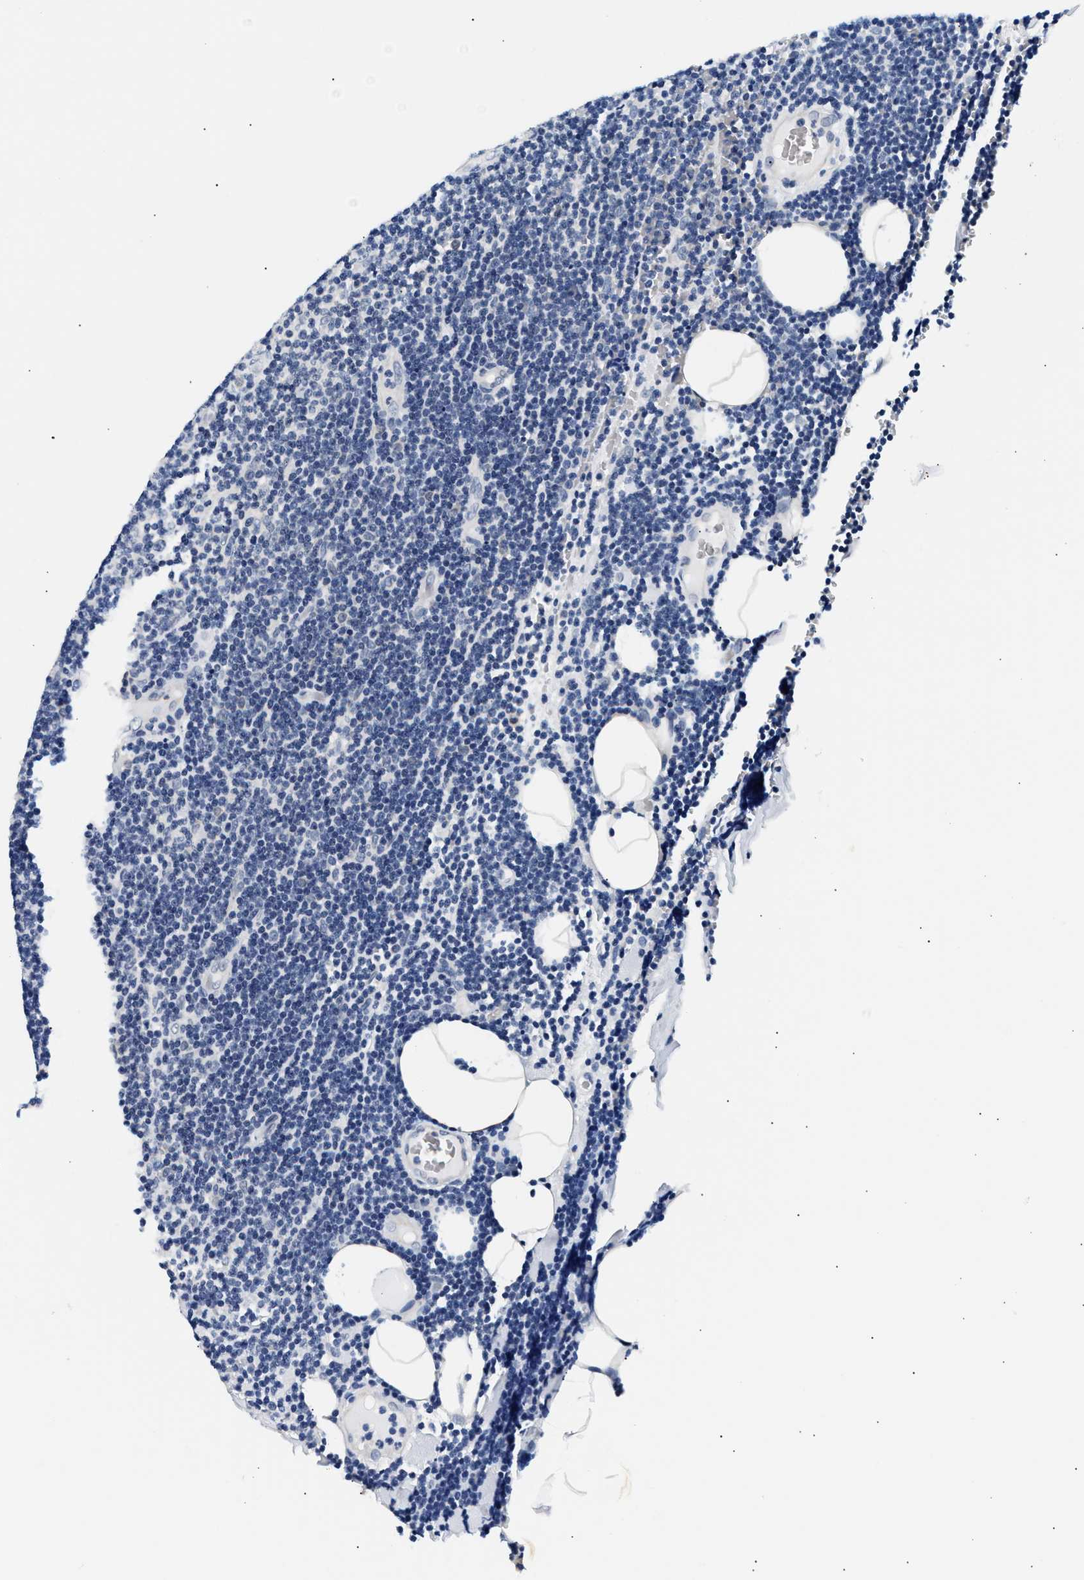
{"staining": {"intensity": "negative", "quantity": "none", "location": "none"}, "tissue": "lymphoma", "cell_type": "Tumor cells", "image_type": "cancer", "snomed": [{"axis": "morphology", "description": "Malignant lymphoma, non-Hodgkin's type, Low grade"}, {"axis": "topography", "description": "Lymph node"}], "caption": "An IHC photomicrograph of malignant lymphoma, non-Hodgkin's type (low-grade) is shown. There is no staining in tumor cells of malignant lymphoma, non-Hodgkin's type (low-grade).", "gene": "UCHL3", "patient": {"sex": "male", "age": 66}}